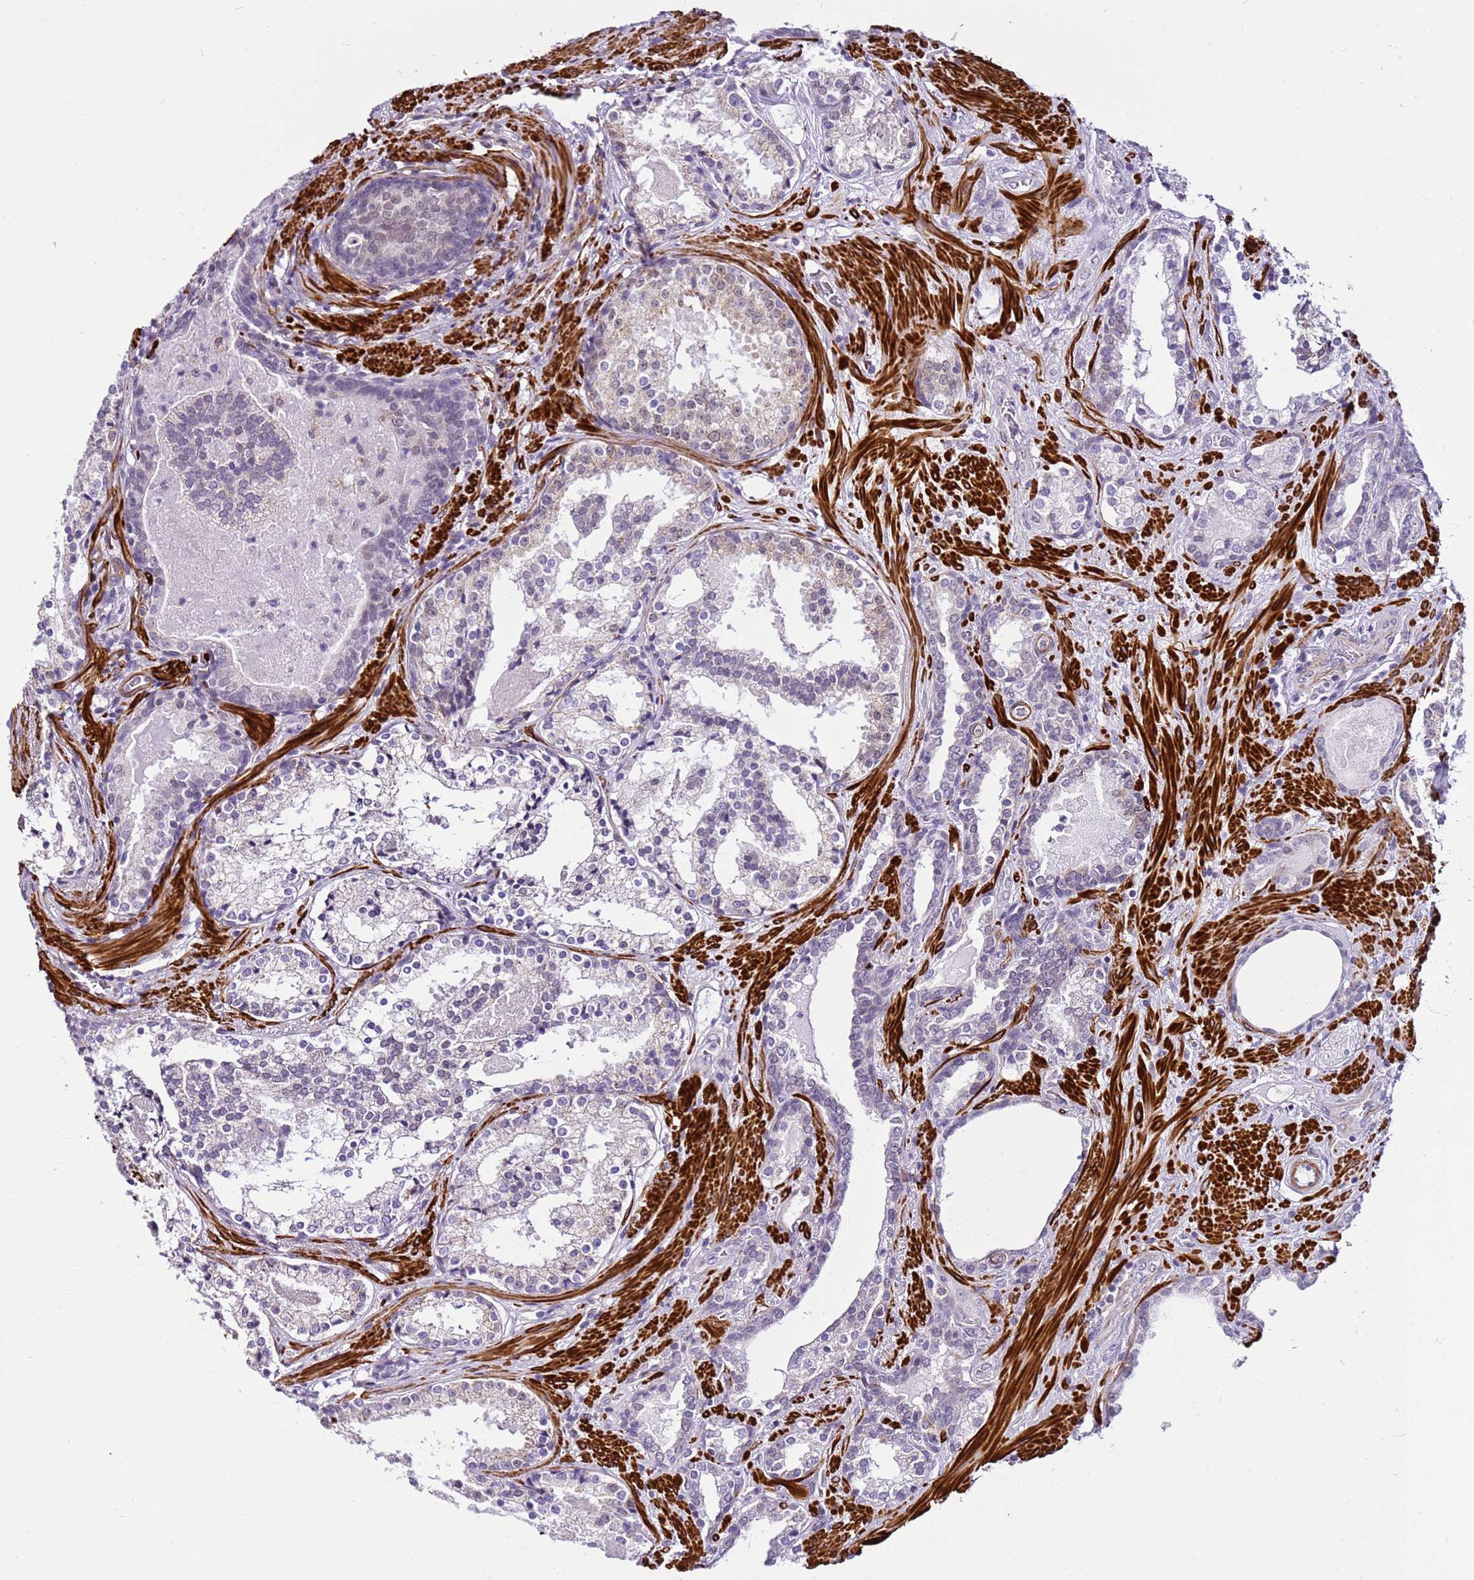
{"staining": {"intensity": "weak", "quantity": "<25%", "location": "cytoplasmic/membranous"}, "tissue": "prostate cancer", "cell_type": "Tumor cells", "image_type": "cancer", "snomed": [{"axis": "morphology", "description": "Adenocarcinoma, High grade"}, {"axis": "topography", "description": "Prostate"}], "caption": "Protein analysis of prostate cancer demonstrates no significant expression in tumor cells. (Immunohistochemistry, brightfield microscopy, high magnification).", "gene": "SMIM4", "patient": {"sex": "male", "age": 58}}